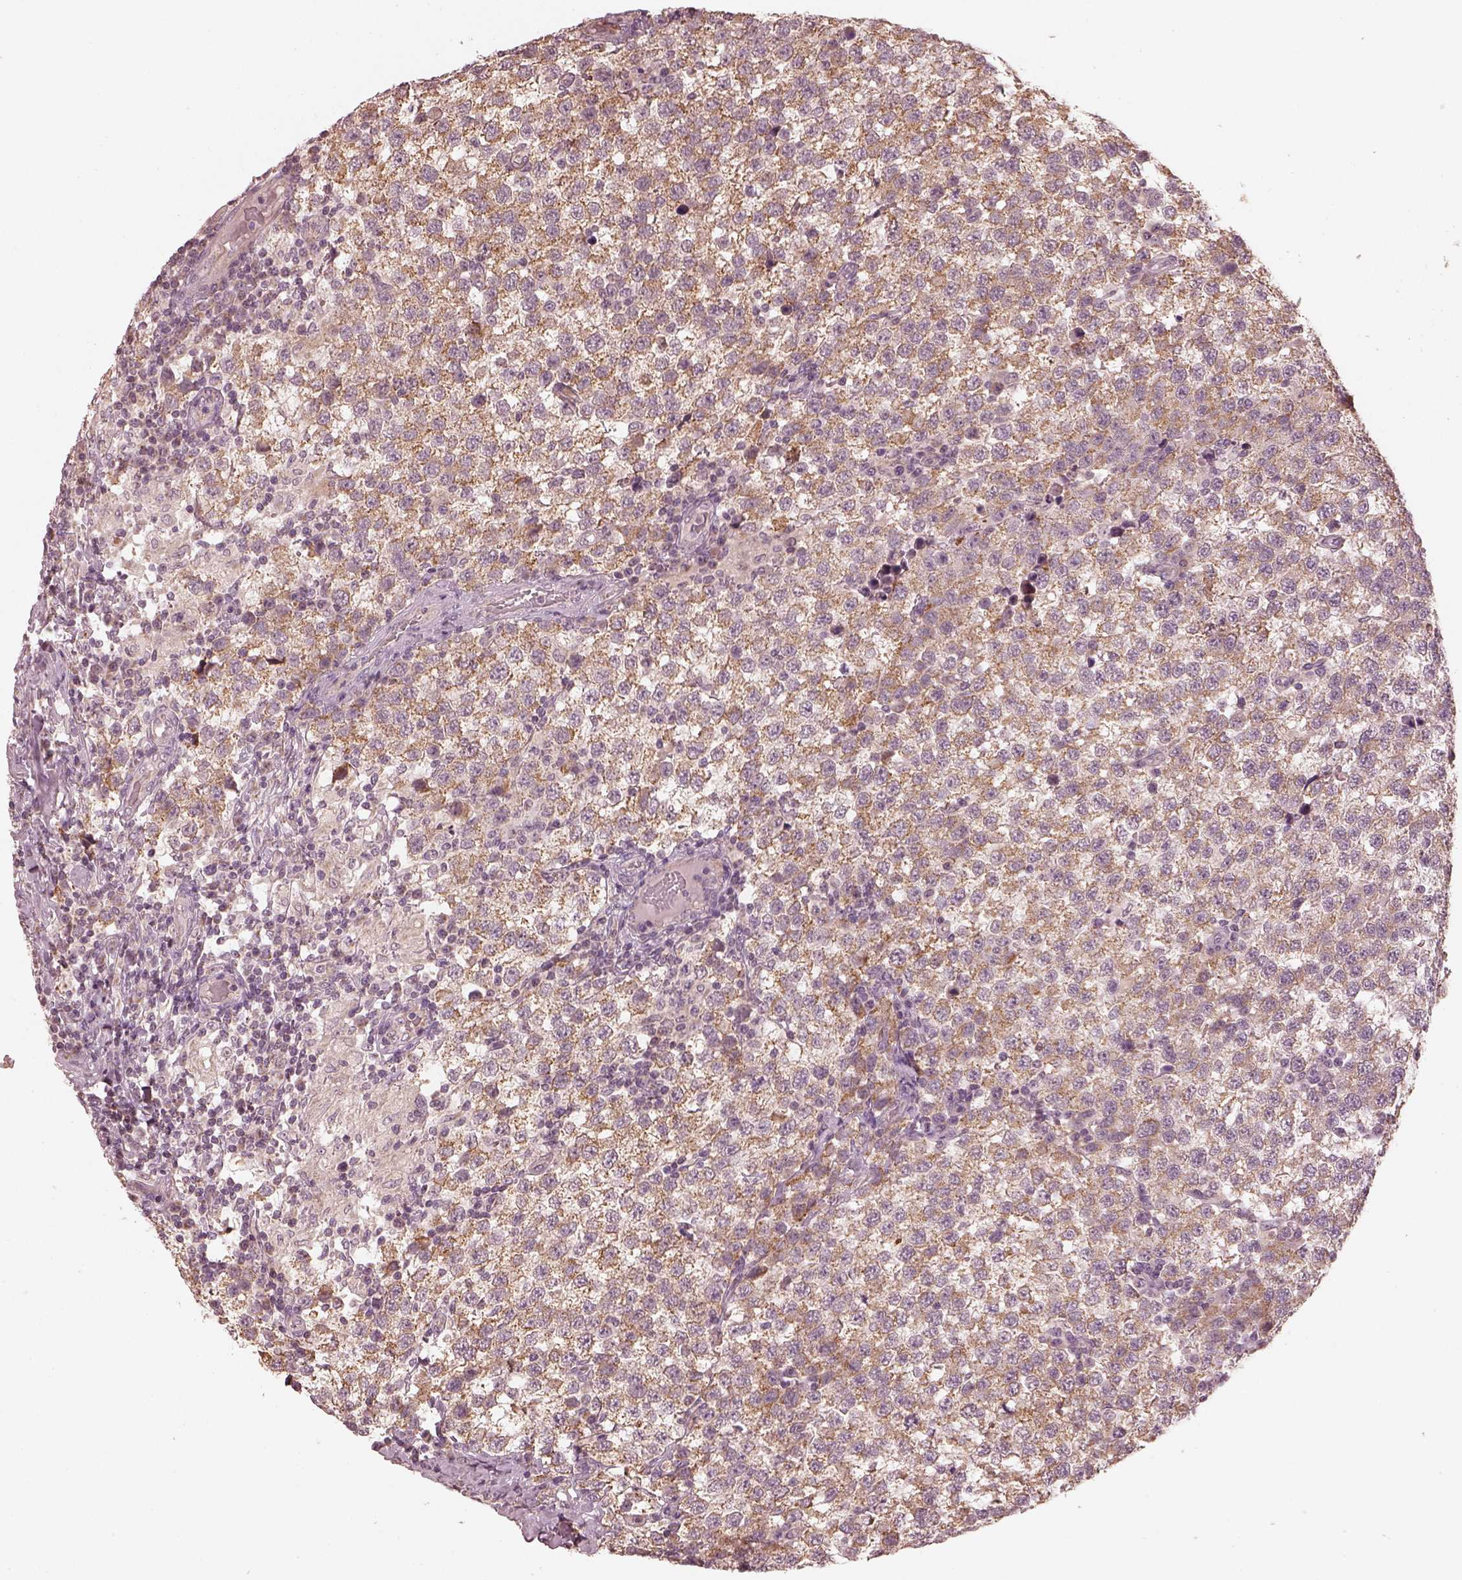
{"staining": {"intensity": "moderate", "quantity": "25%-75%", "location": "cytoplasmic/membranous"}, "tissue": "testis cancer", "cell_type": "Tumor cells", "image_type": "cancer", "snomed": [{"axis": "morphology", "description": "Seminoma, NOS"}, {"axis": "topography", "description": "Testis"}], "caption": "The micrograph demonstrates immunohistochemical staining of testis cancer. There is moderate cytoplasmic/membranous expression is appreciated in approximately 25%-75% of tumor cells.", "gene": "SLC25A46", "patient": {"sex": "male", "age": 34}}